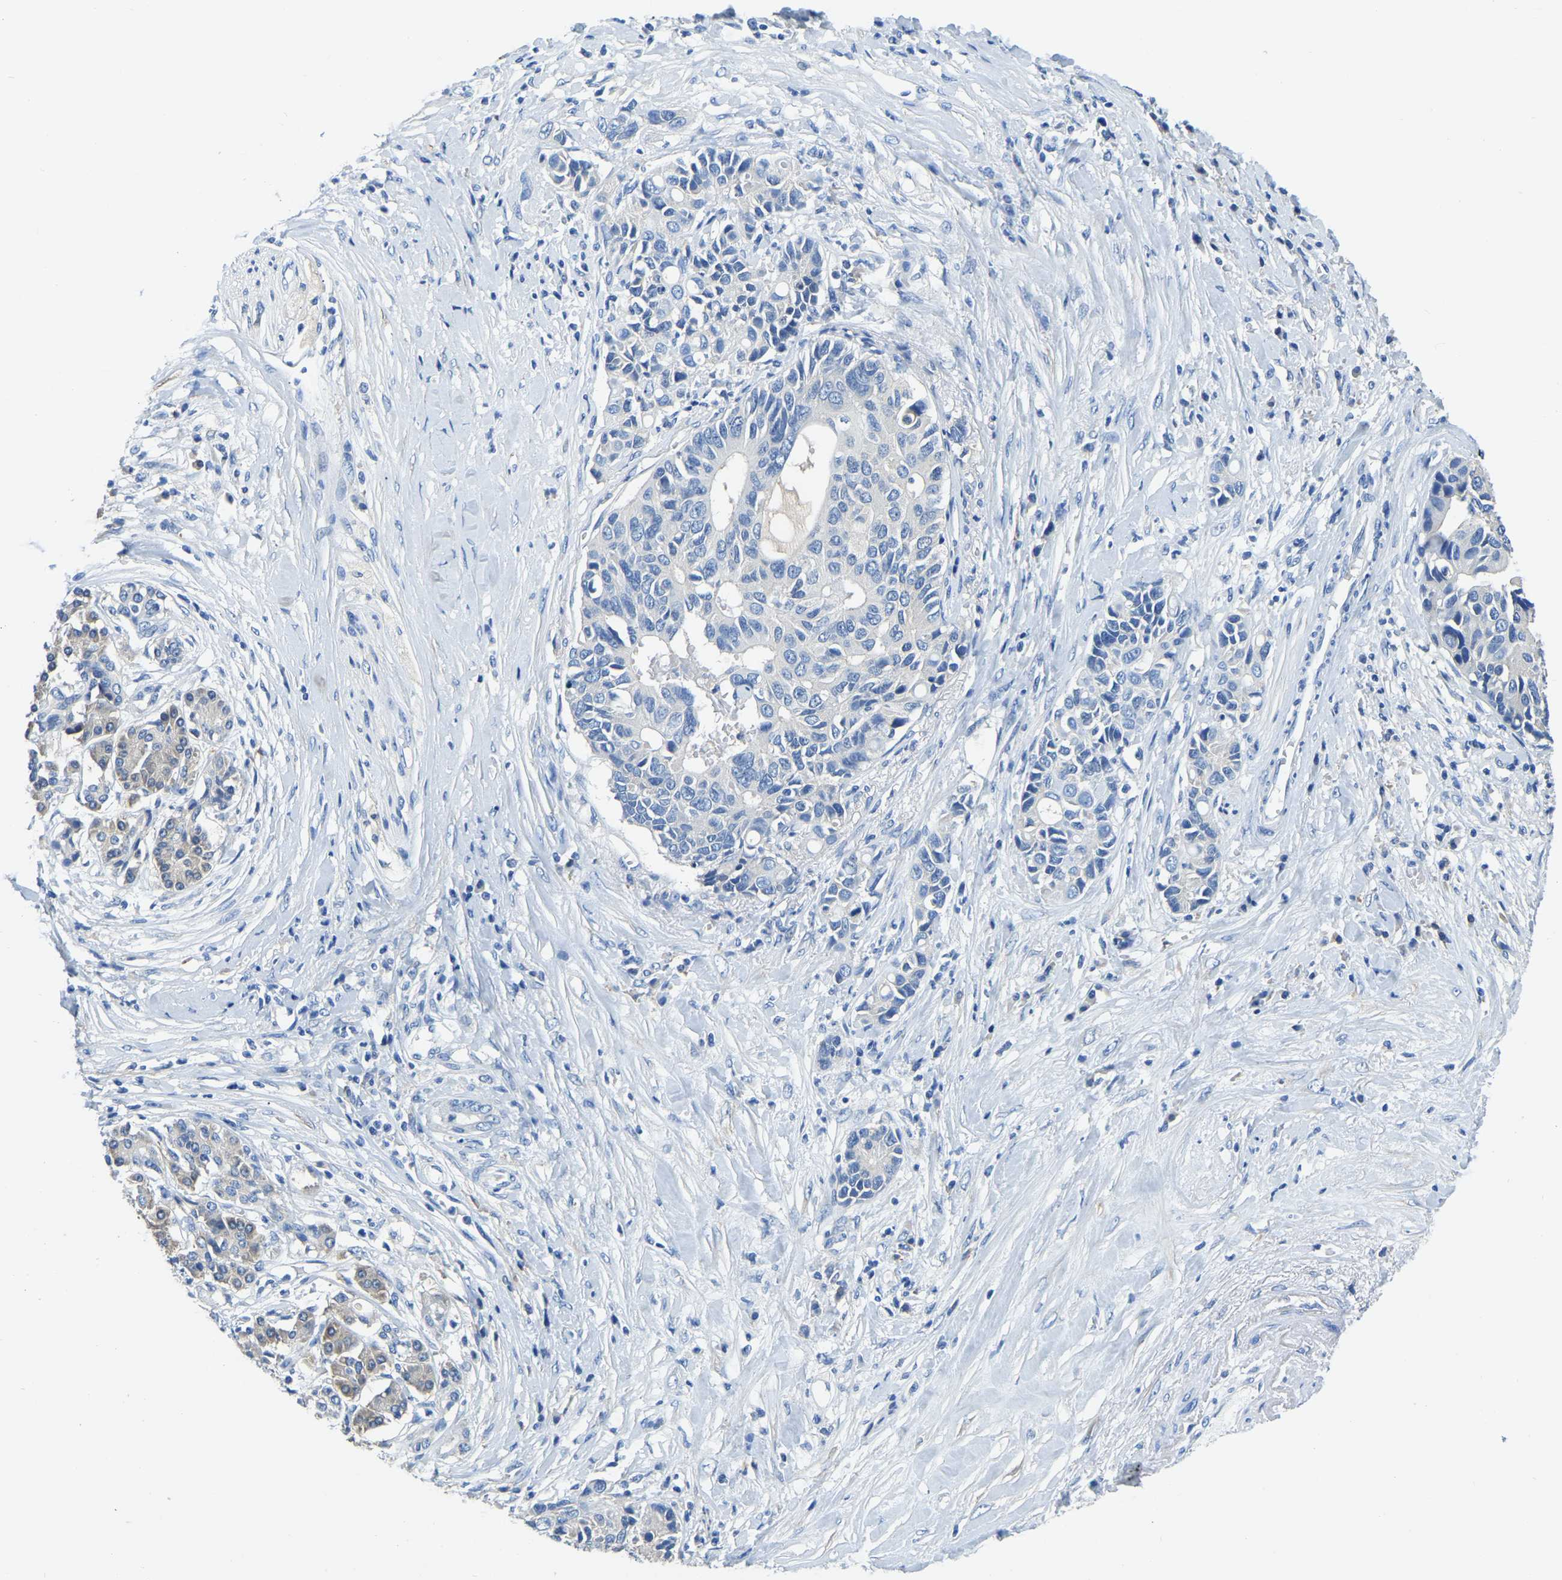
{"staining": {"intensity": "negative", "quantity": "none", "location": "none"}, "tissue": "pancreatic cancer", "cell_type": "Tumor cells", "image_type": "cancer", "snomed": [{"axis": "morphology", "description": "Adenocarcinoma, NOS"}, {"axis": "topography", "description": "Pancreas"}], "caption": "Immunohistochemical staining of pancreatic adenocarcinoma exhibits no significant positivity in tumor cells.", "gene": "ZDHHC13", "patient": {"sex": "female", "age": 56}}